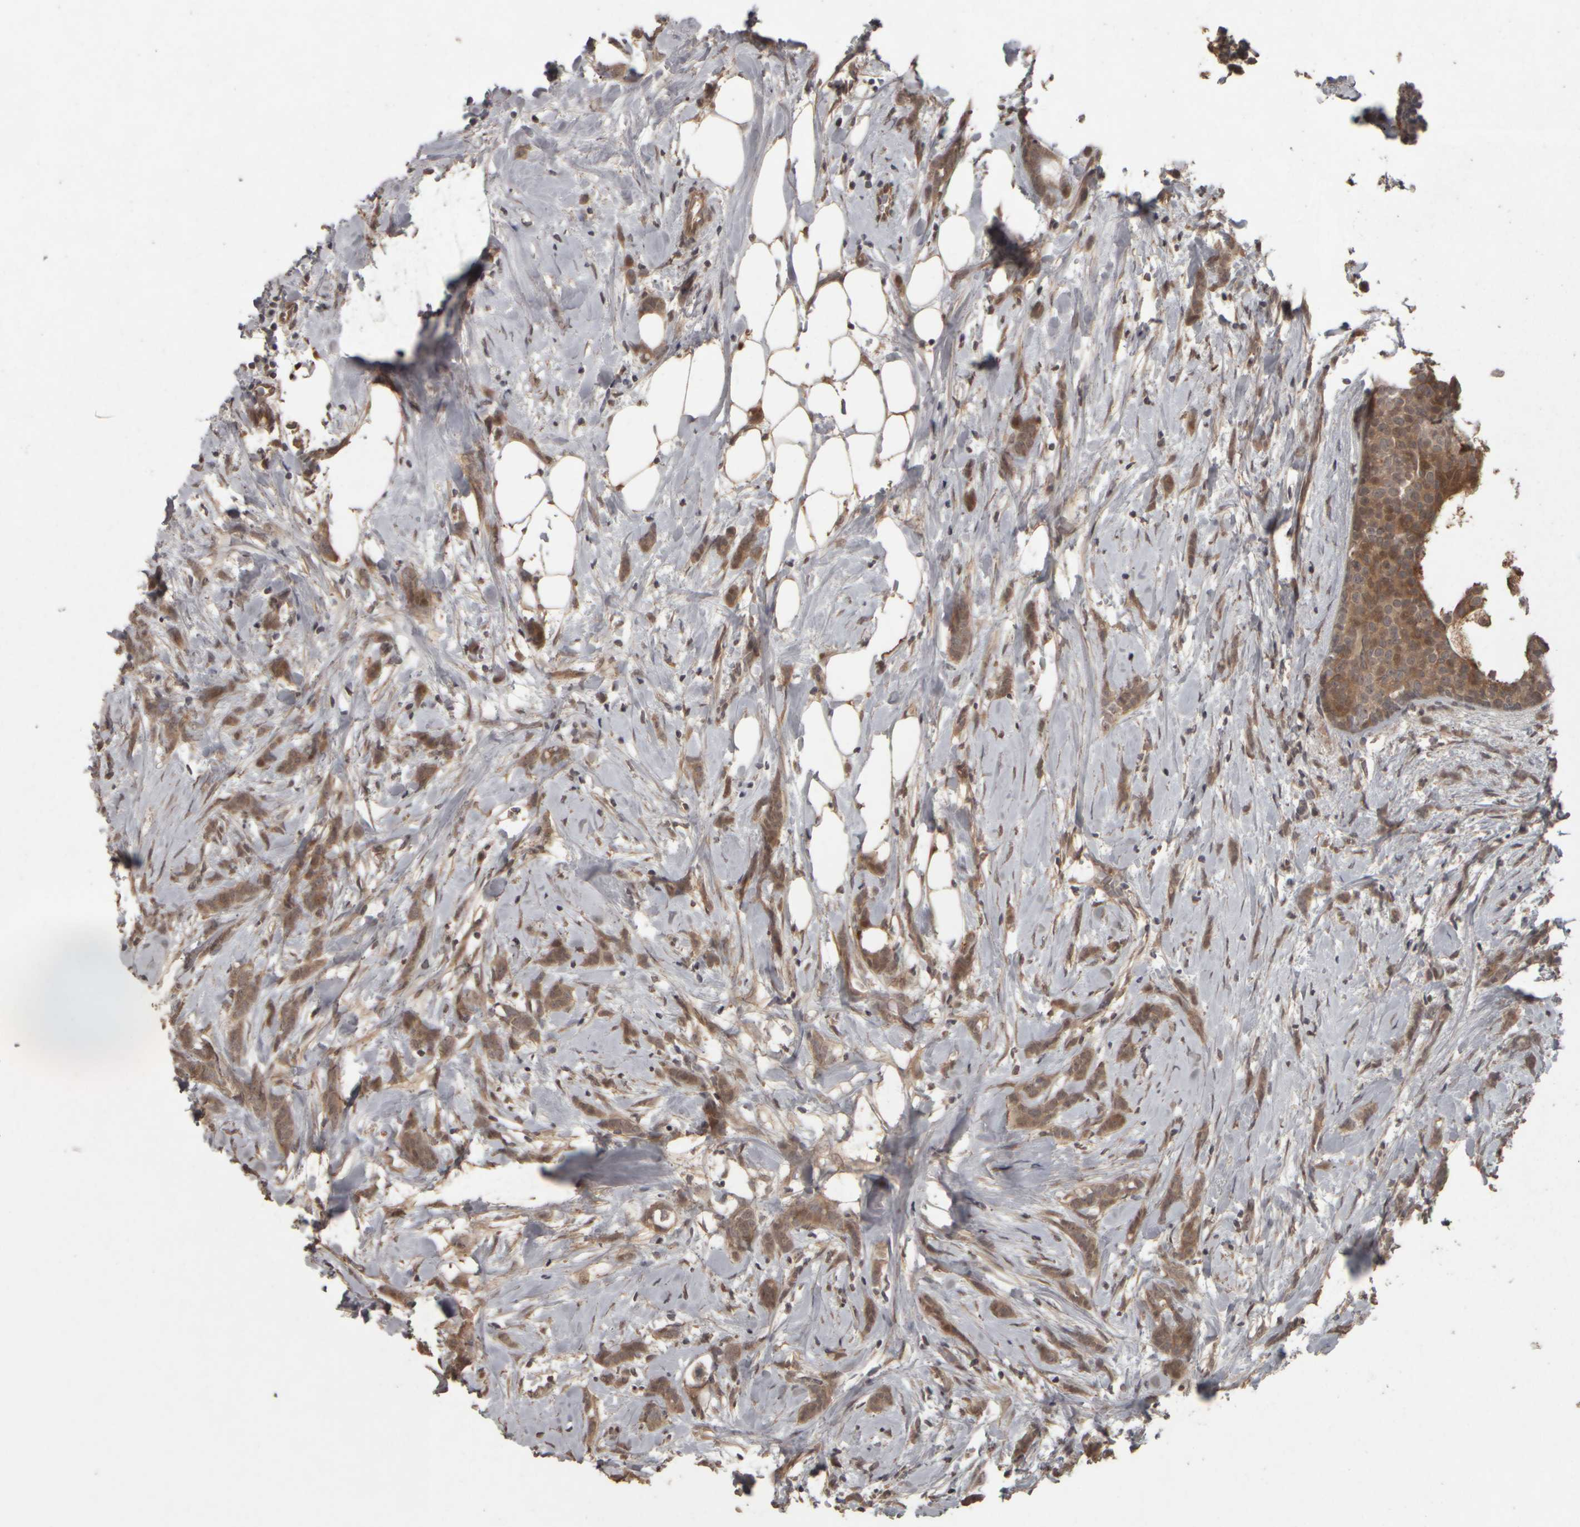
{"staining": {"intensity": "moderate", "quantity": ">75%", "location": "cytoplasmic/membranous"}, "tissue": "breast cancer", "cell_type": "Tumor cells", "image_type": "cancer", "snomed": [{"axis": "morphology", "description": "Lobular carcinoma, in situ"}, {"axis": "morphology", "description": "Lobular carcinoma"}, {"axis": "topography", "description": "Breast"}], "caption": "This is an image of IHC staining of lobular carcinoma in situ (breast), which shows moderate positivity in the cytoplasmic/membranous of tumor cells.", "gene": "ACO1", "patient": {"sex": "female", "age": 41}}